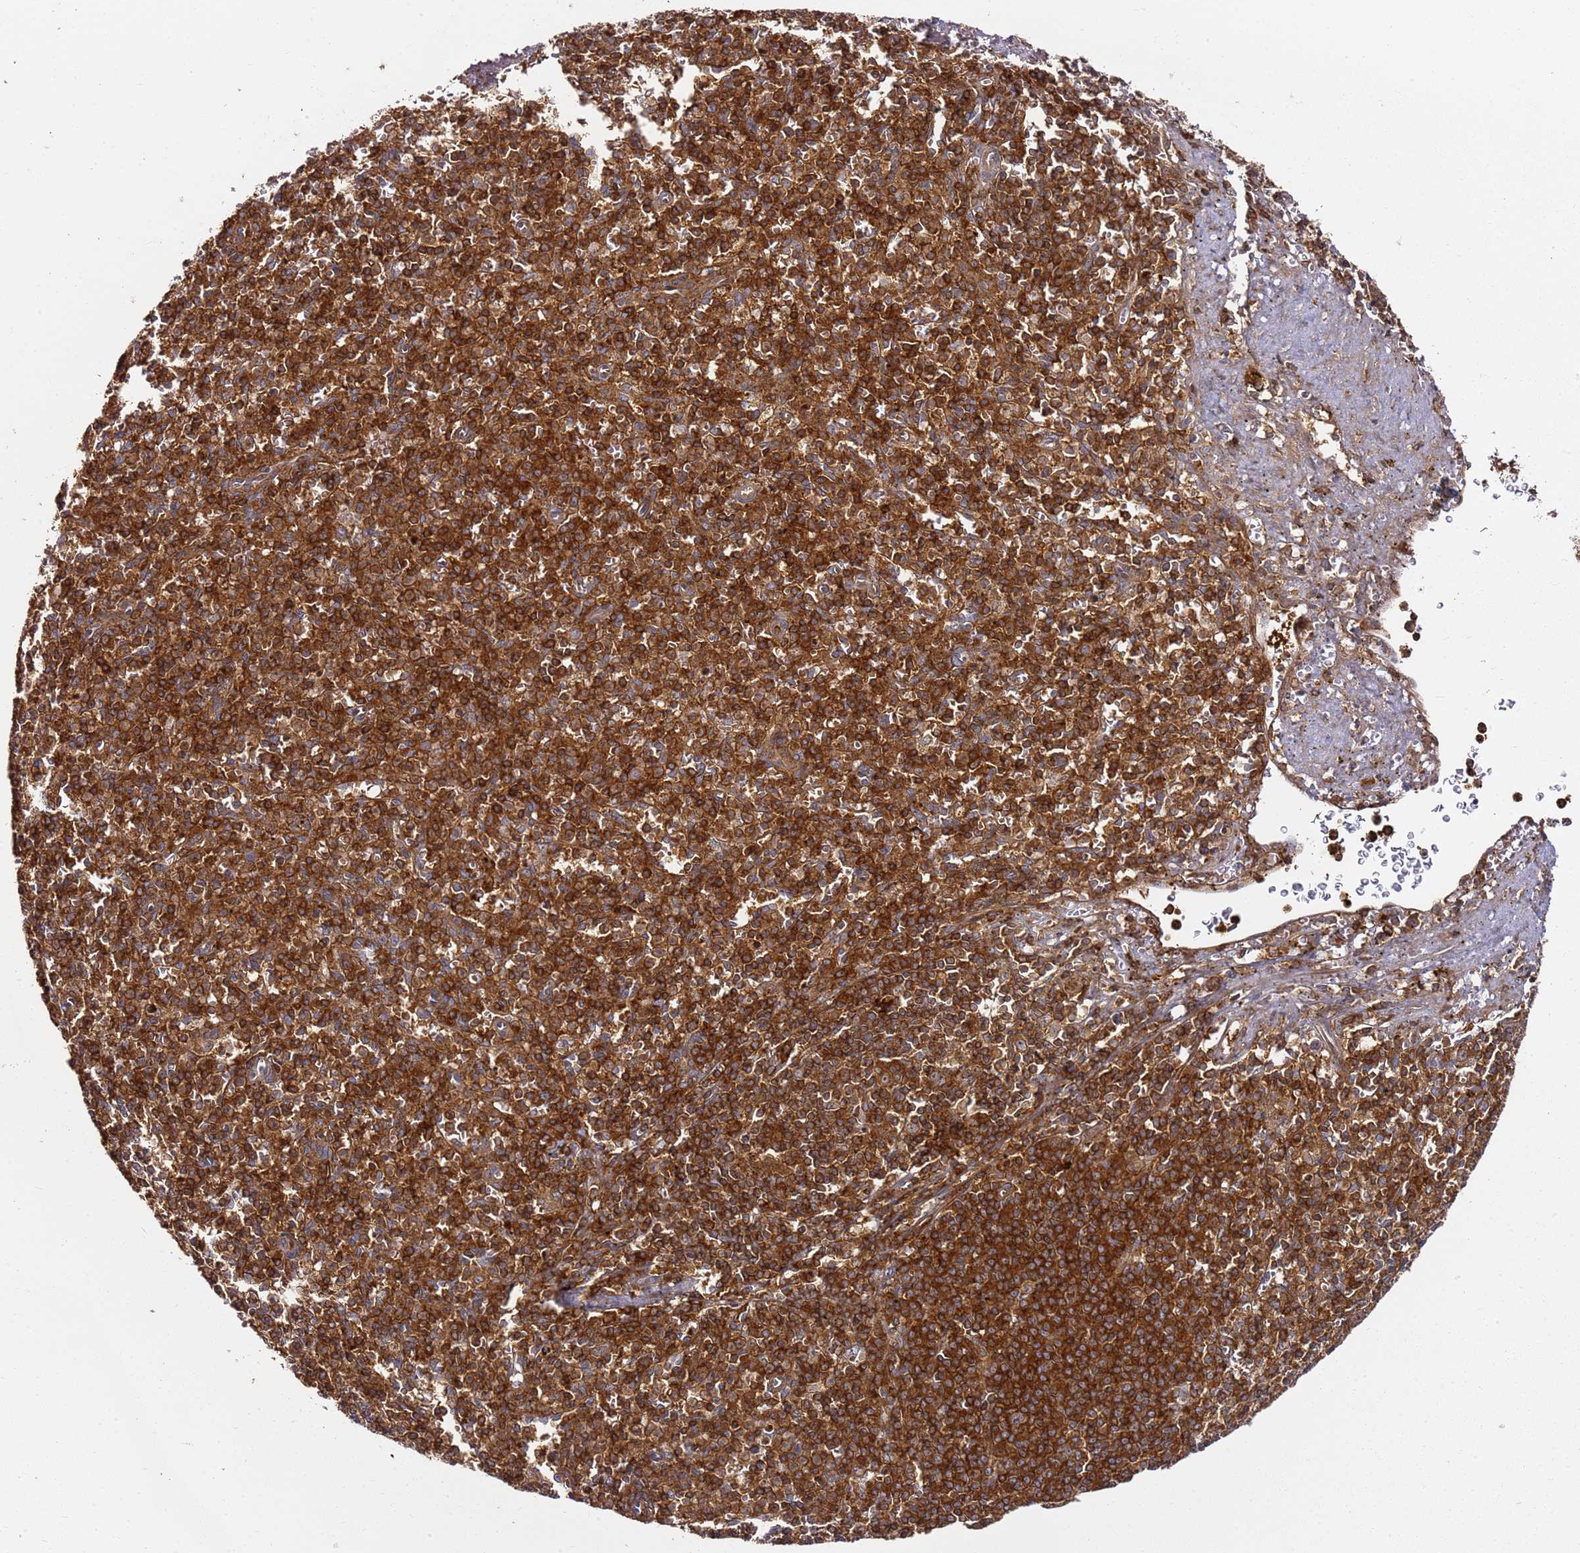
{"staining": {"intensity": "strong", "quantity": "25%-75%", "location": "cytoplasmic/membranous"}, "tissue": "spleen", "cell_type": "Cells in red pulp", "image_type": "normal", "snomed": [{"axis": "morphology", "description": "Normal tissue, NOS"}, {"axis": "topography", "description": "Spleen"}], "caption": "Immunohistochemical staining of unremarkable human spleen reveals strong cytoplasmic/membranous protein positivity in approximately 25%-75% of cells in red pulp.", "gene": "PRMT7", "patient": {"sex": "male", "age": 72}}